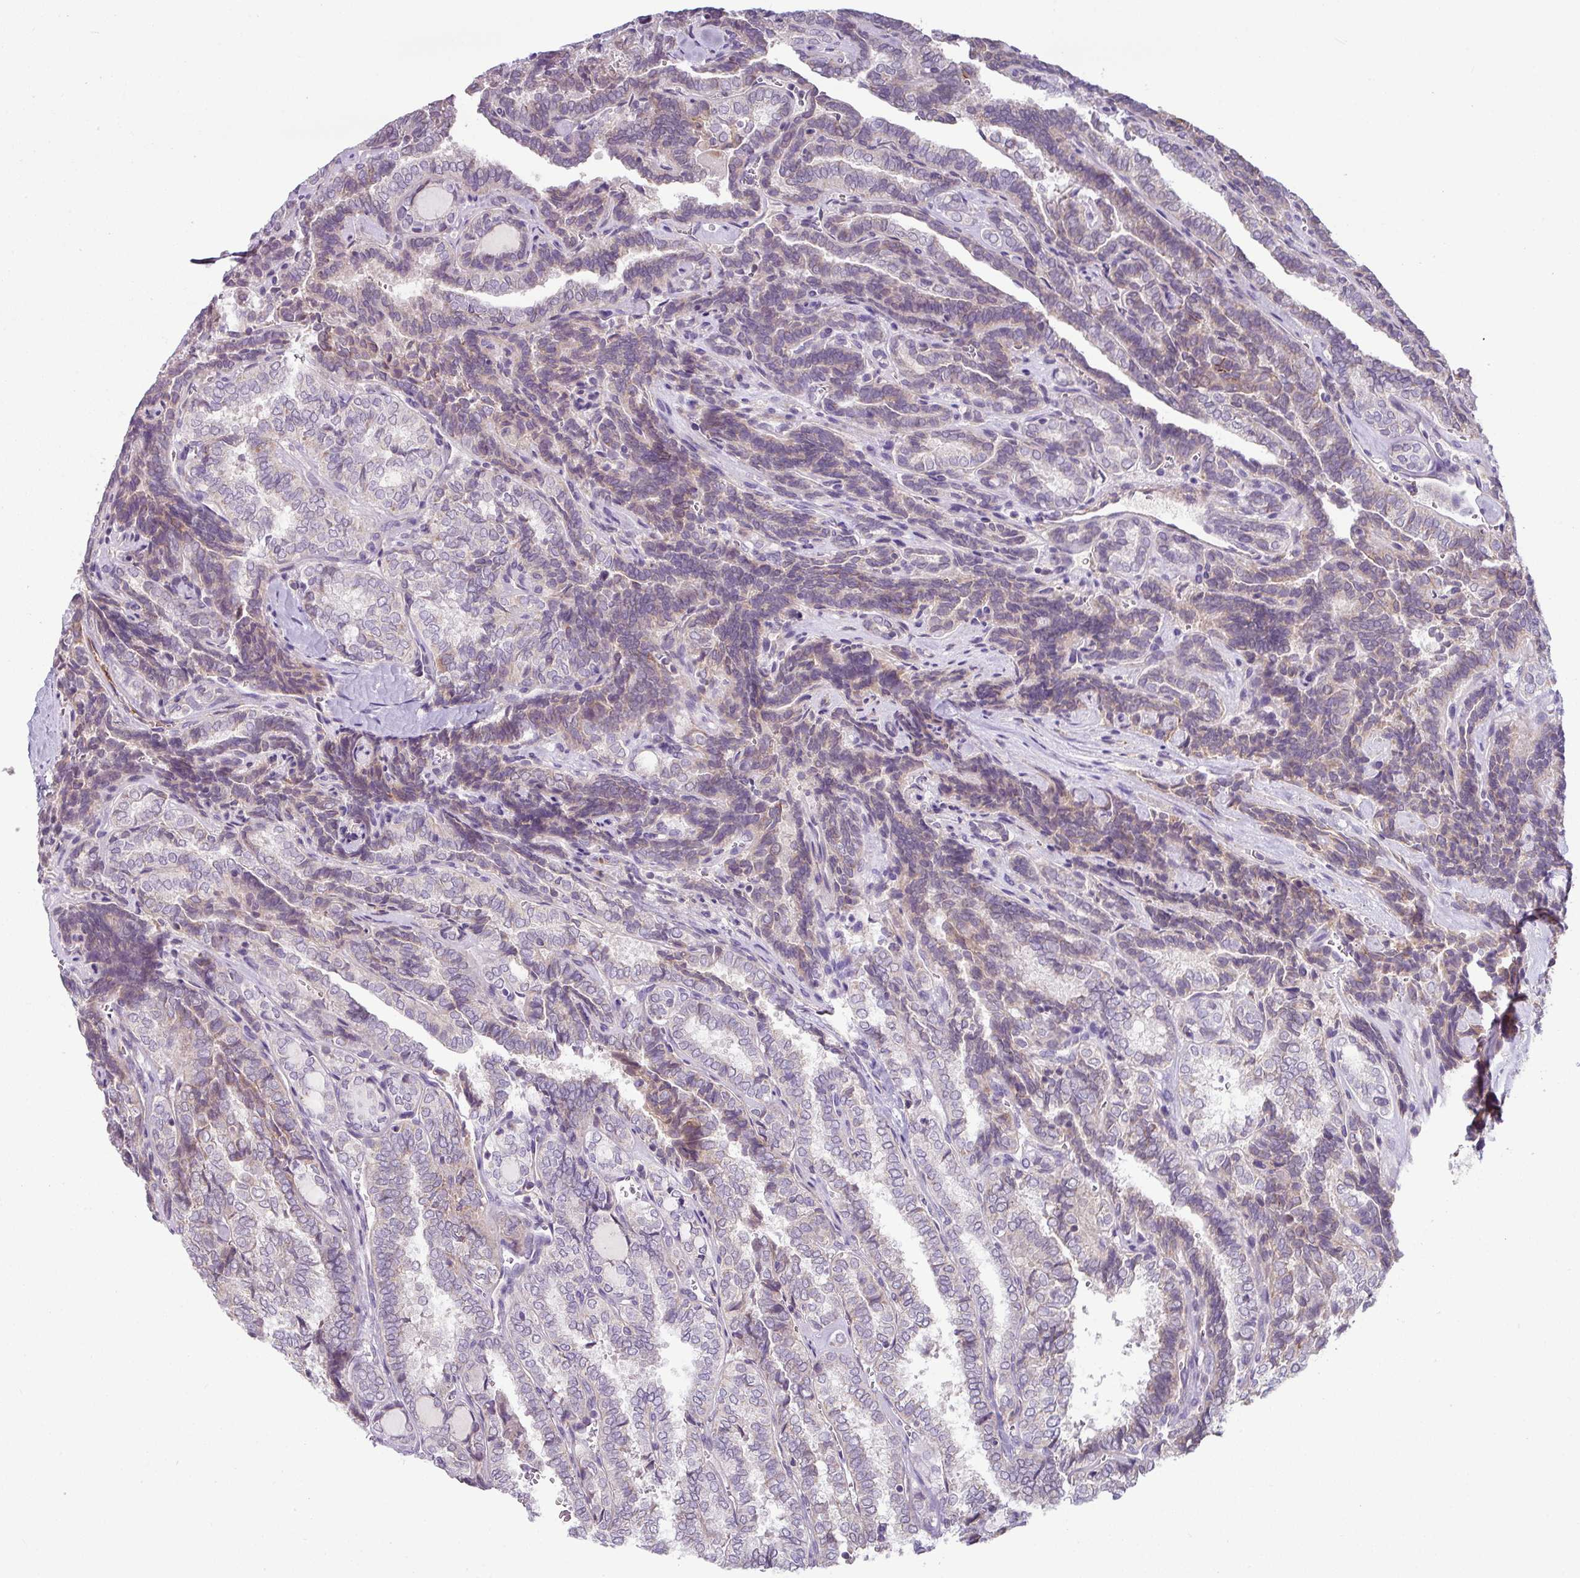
{"staining": {"intensity": "weak", "quantity": "<25%", "location": "cytoplasmic/membranous"}, "tissue": "thyroid cancer", "cell_type": "Tumor cells", "image_type": "cancer", "snomed": [{"axis": "morphology", "description": "Papillary adenocarcinoma, NOS"}, {"axis": "topography", "description": "Thyroid gland"}], "caption": "Tumor cells are negative for protein expression in human thyroid papillary adenocarcinoma.", "gene": "LRRC9", "patient": {"sex": "female", "age": 30}}